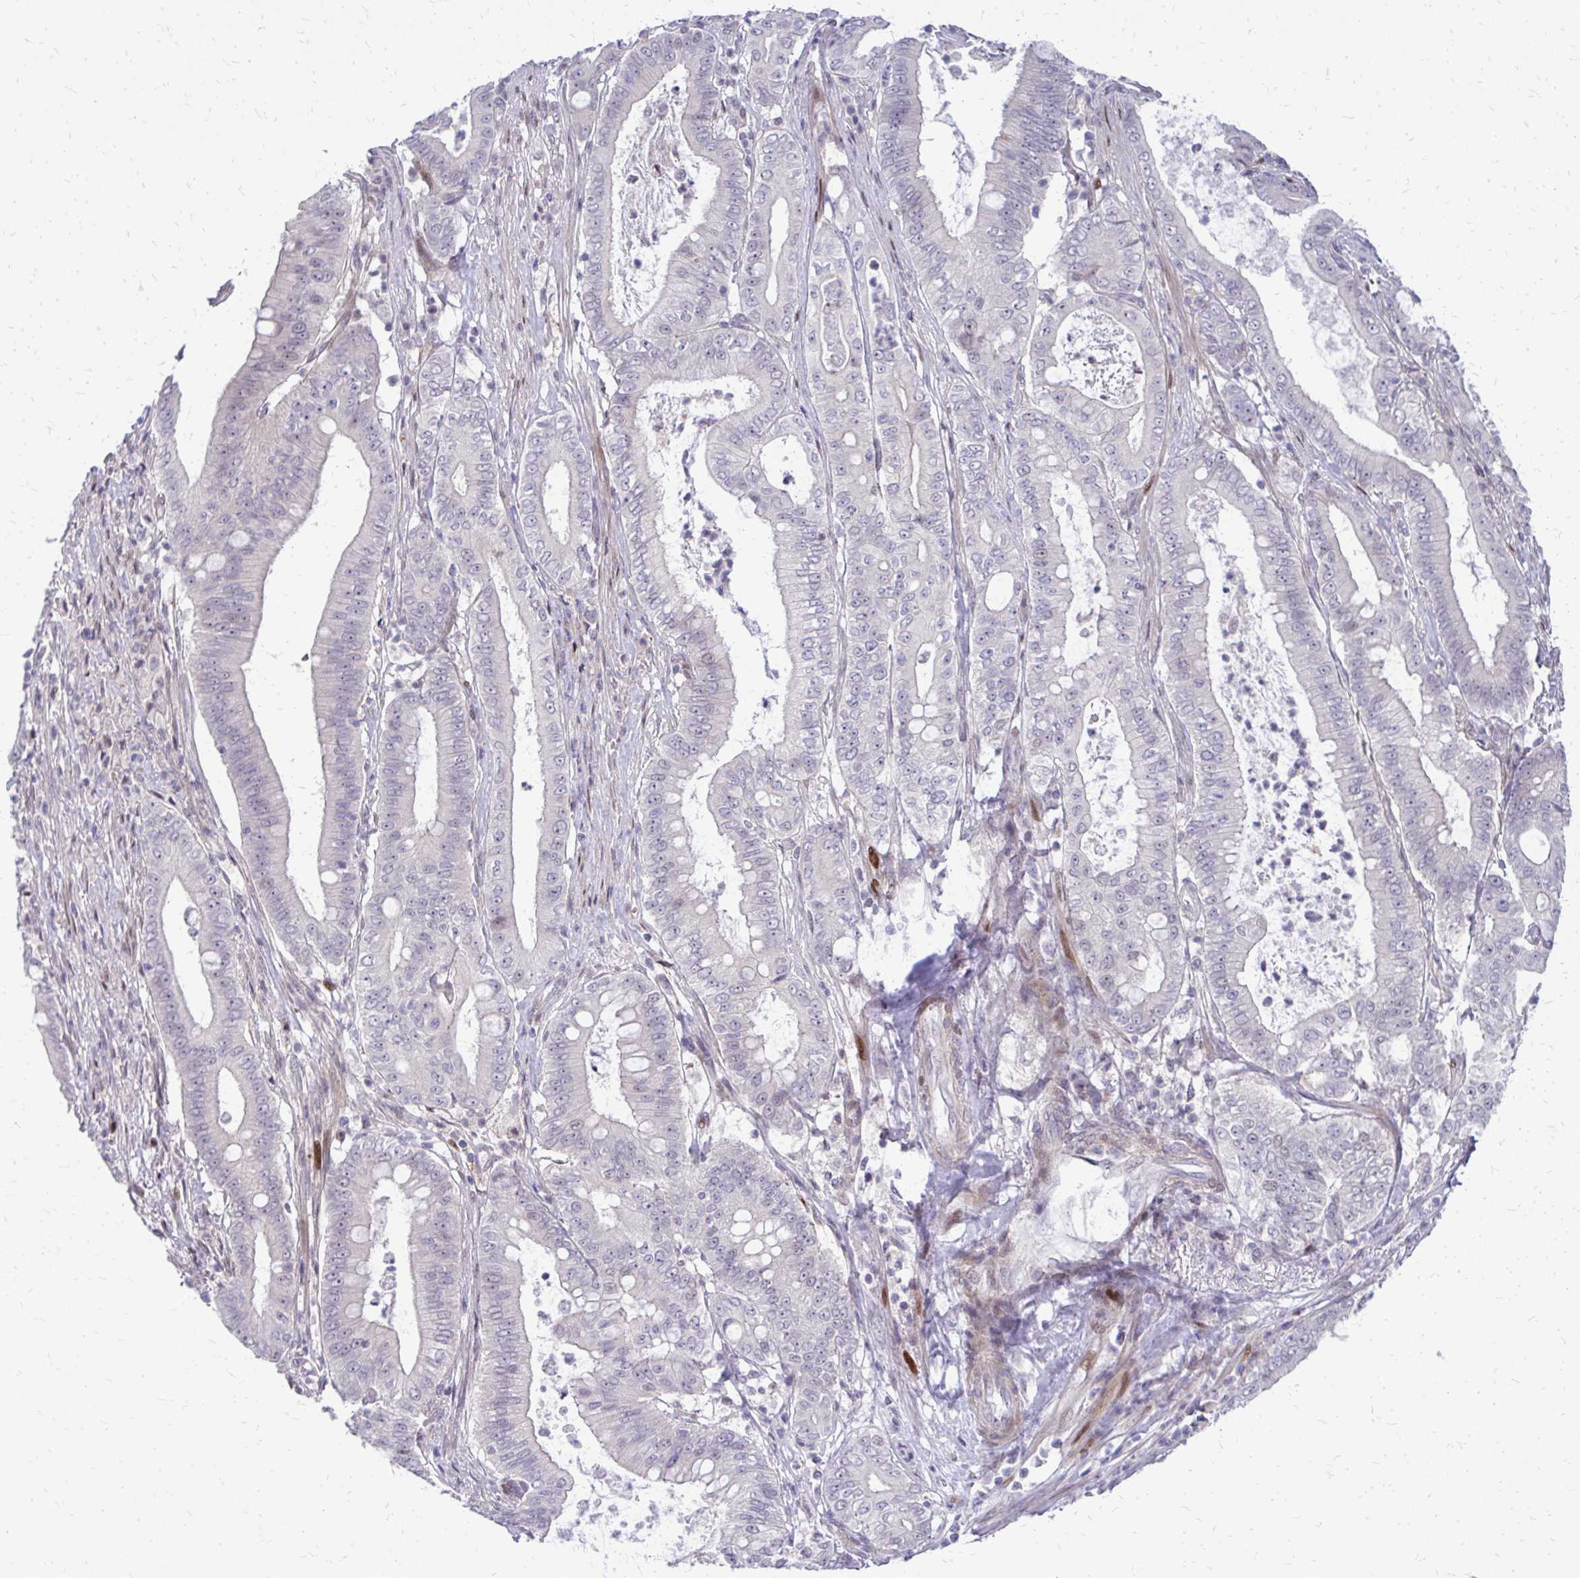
{"staining": {"intensity": "negative", "quantity": "none", "location": "none"}, "tissue": "pancreatic cancer", "cell_type": "Tumor cells", "image_type": "cancer", "snomed": [{"axis": "morphology", "description": "Adenocarcinoma, NOS"}, {"axis": "topography", "description": "Pancreas"}], "caption": "Tumor cells are negative for protein expression in human adenocarcinoma (pancreatic). (DAB immunohistochemistry (IHC), high magnification).", "gene": "PPDPFL", "patient": {"sex": "male", "age": 71}}